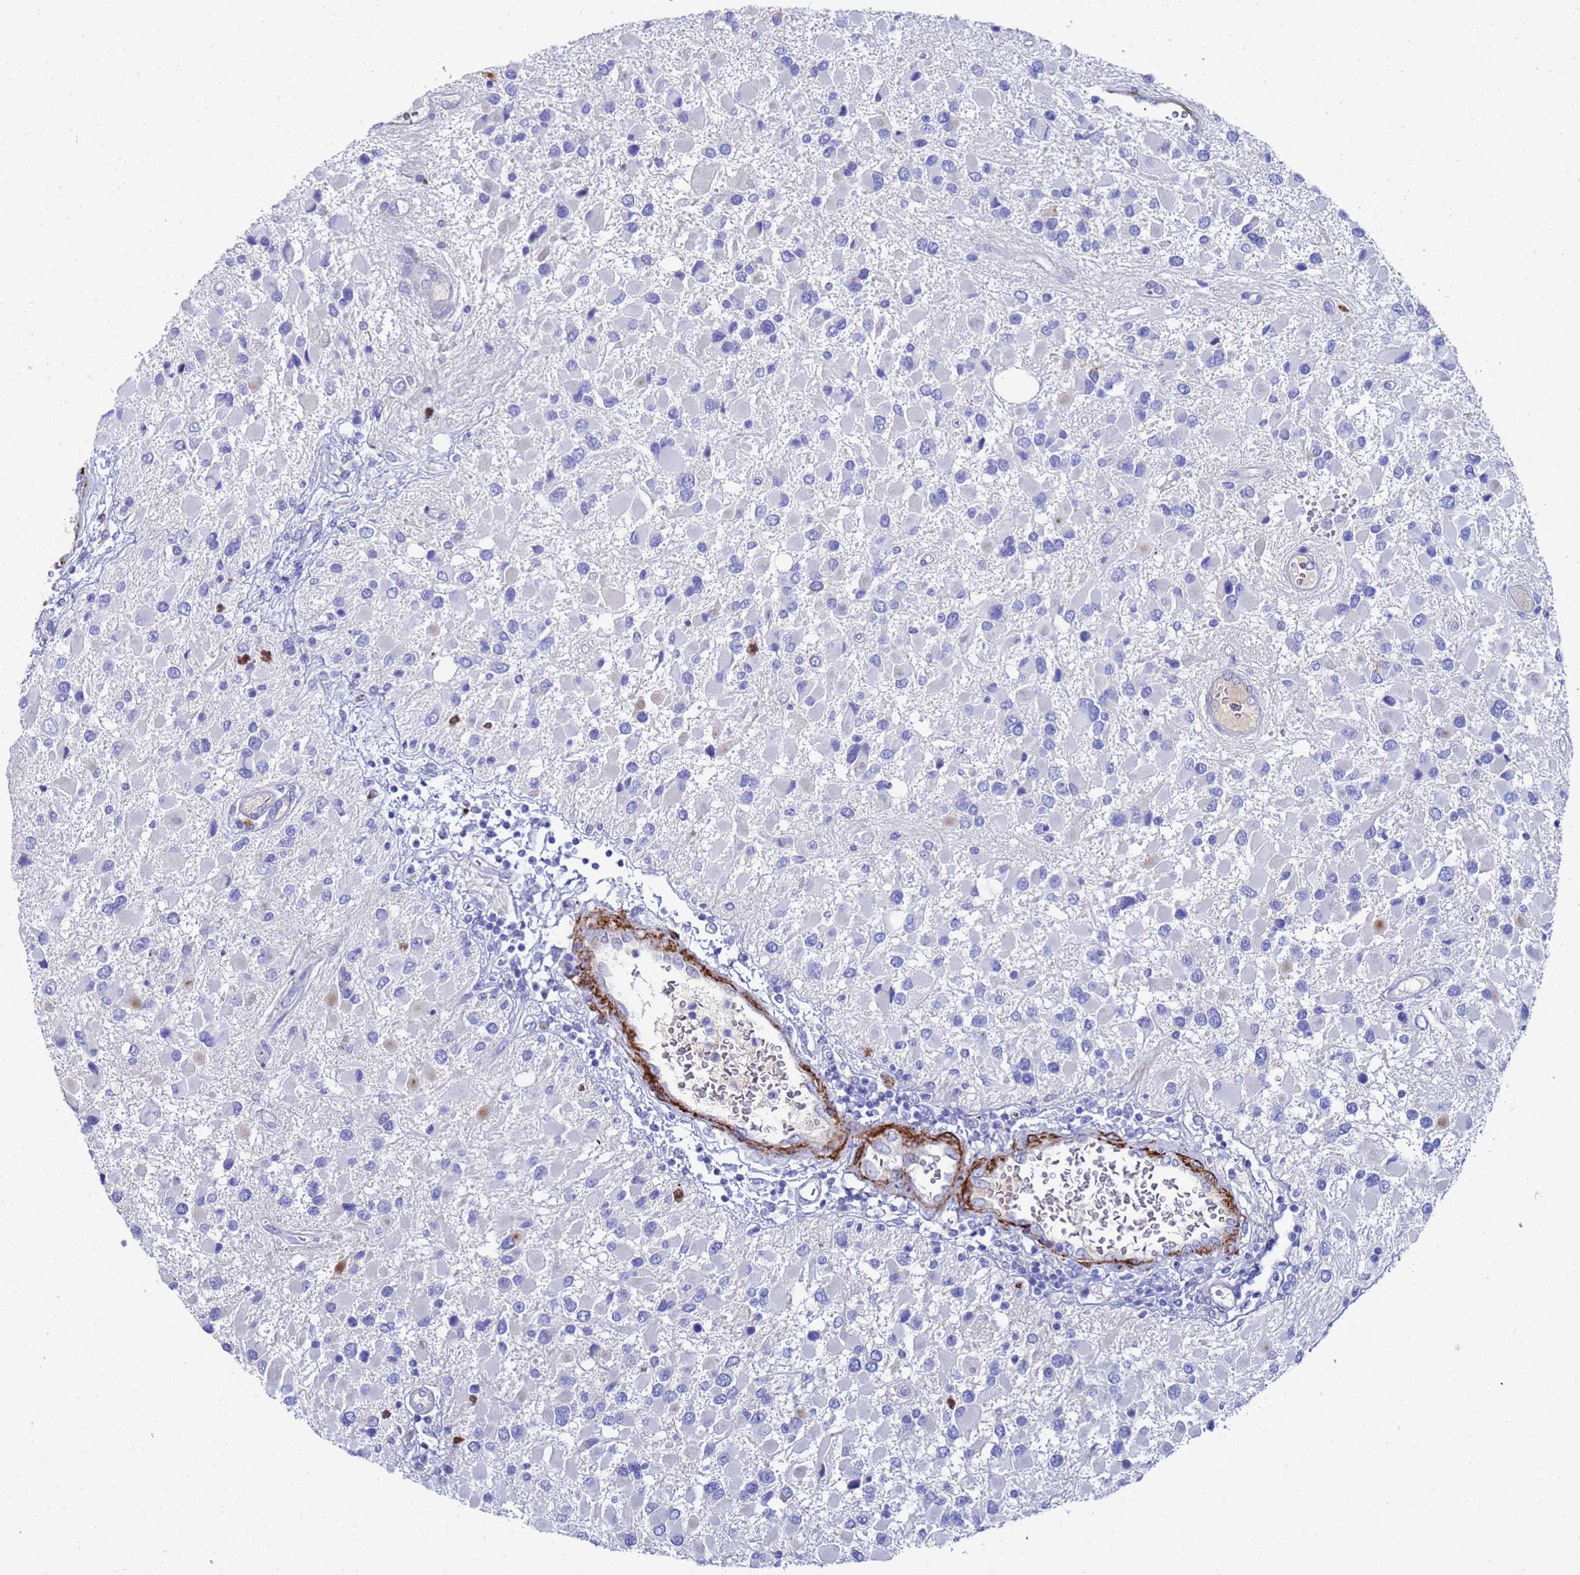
{"staining": {"intensity": "negative", "quantity": "none", "location": "none"}, "tissue": "glioma", "cell_type": "Tumor cells", "image_type": "cancer", "snomed": [{"axis": "morphology", "description": "Glioma, malignant, High grade"}, {"axis": "topography", "description": "Brain"}], "caption": "This is a photomicrograph of IHC staining of malignant glioma (high-grade), which shows no staining in tumor cells.", "gene": "ADIPOQ", "patient": {"sex": "male", "age": 53}}